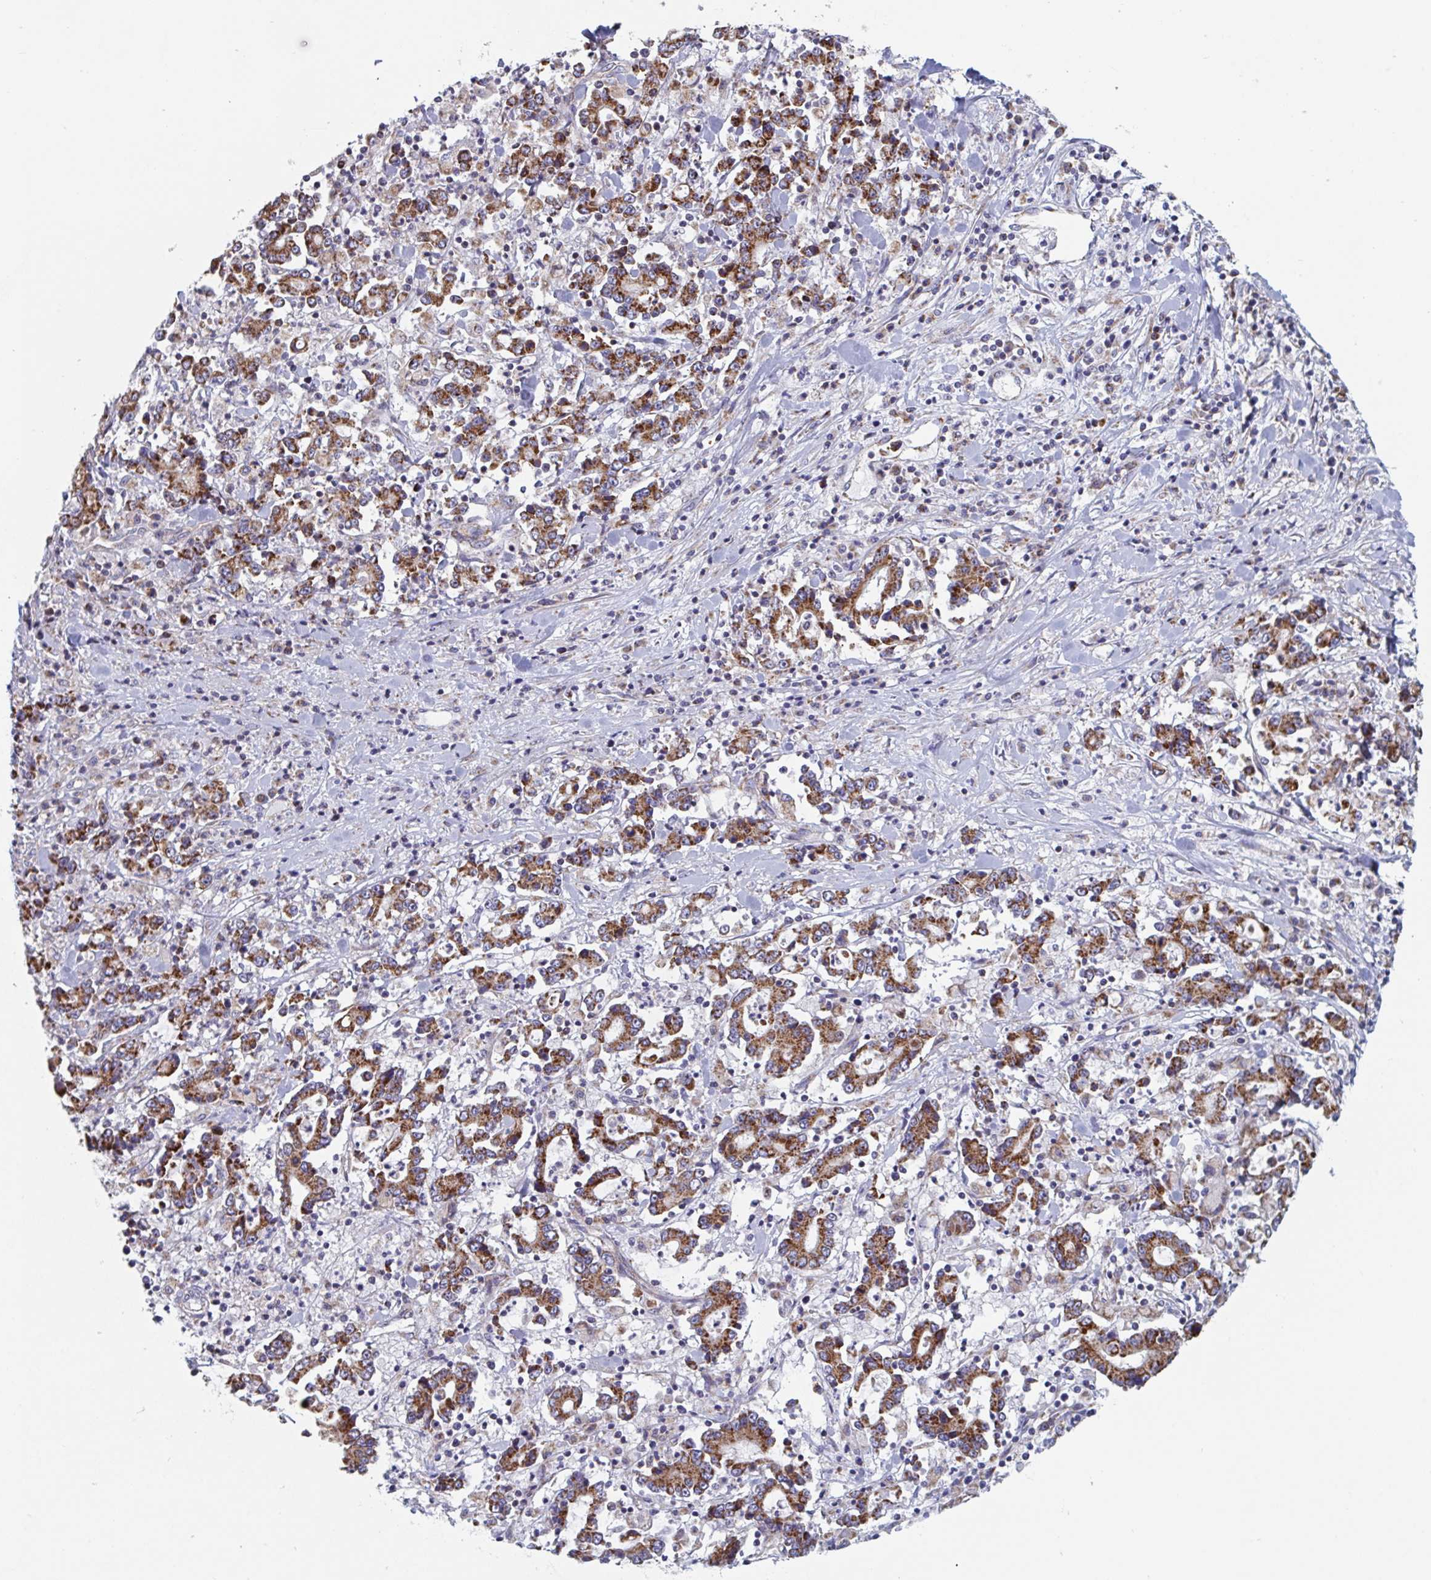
{"staining": {"intensity": "strong", "quantity": ">75%", "location": "cytoplasmic/membranous"}, "tissue": "stomach cancer", "cell_type": "Tumor cells", "image_type": "cancer", "snomed": [{"axis": "morphology", "description": "Adenocarcinoma, NOS"}, {"axis": "topography", "description": "Stomach, upper"}], "caption": "A high amount of strong cytoplasmic/membranous positivity is present in about >75% of tumor cells in adenocarcinoma (stomach) tissue. The staining was performed using DAB to visualize the protein expression in brown, while the nuclei were stained in blue with hematoxylin (Magnification: 20x).", "gene": "MRPL53", "patient": {"sex": "male", "age": 68}}